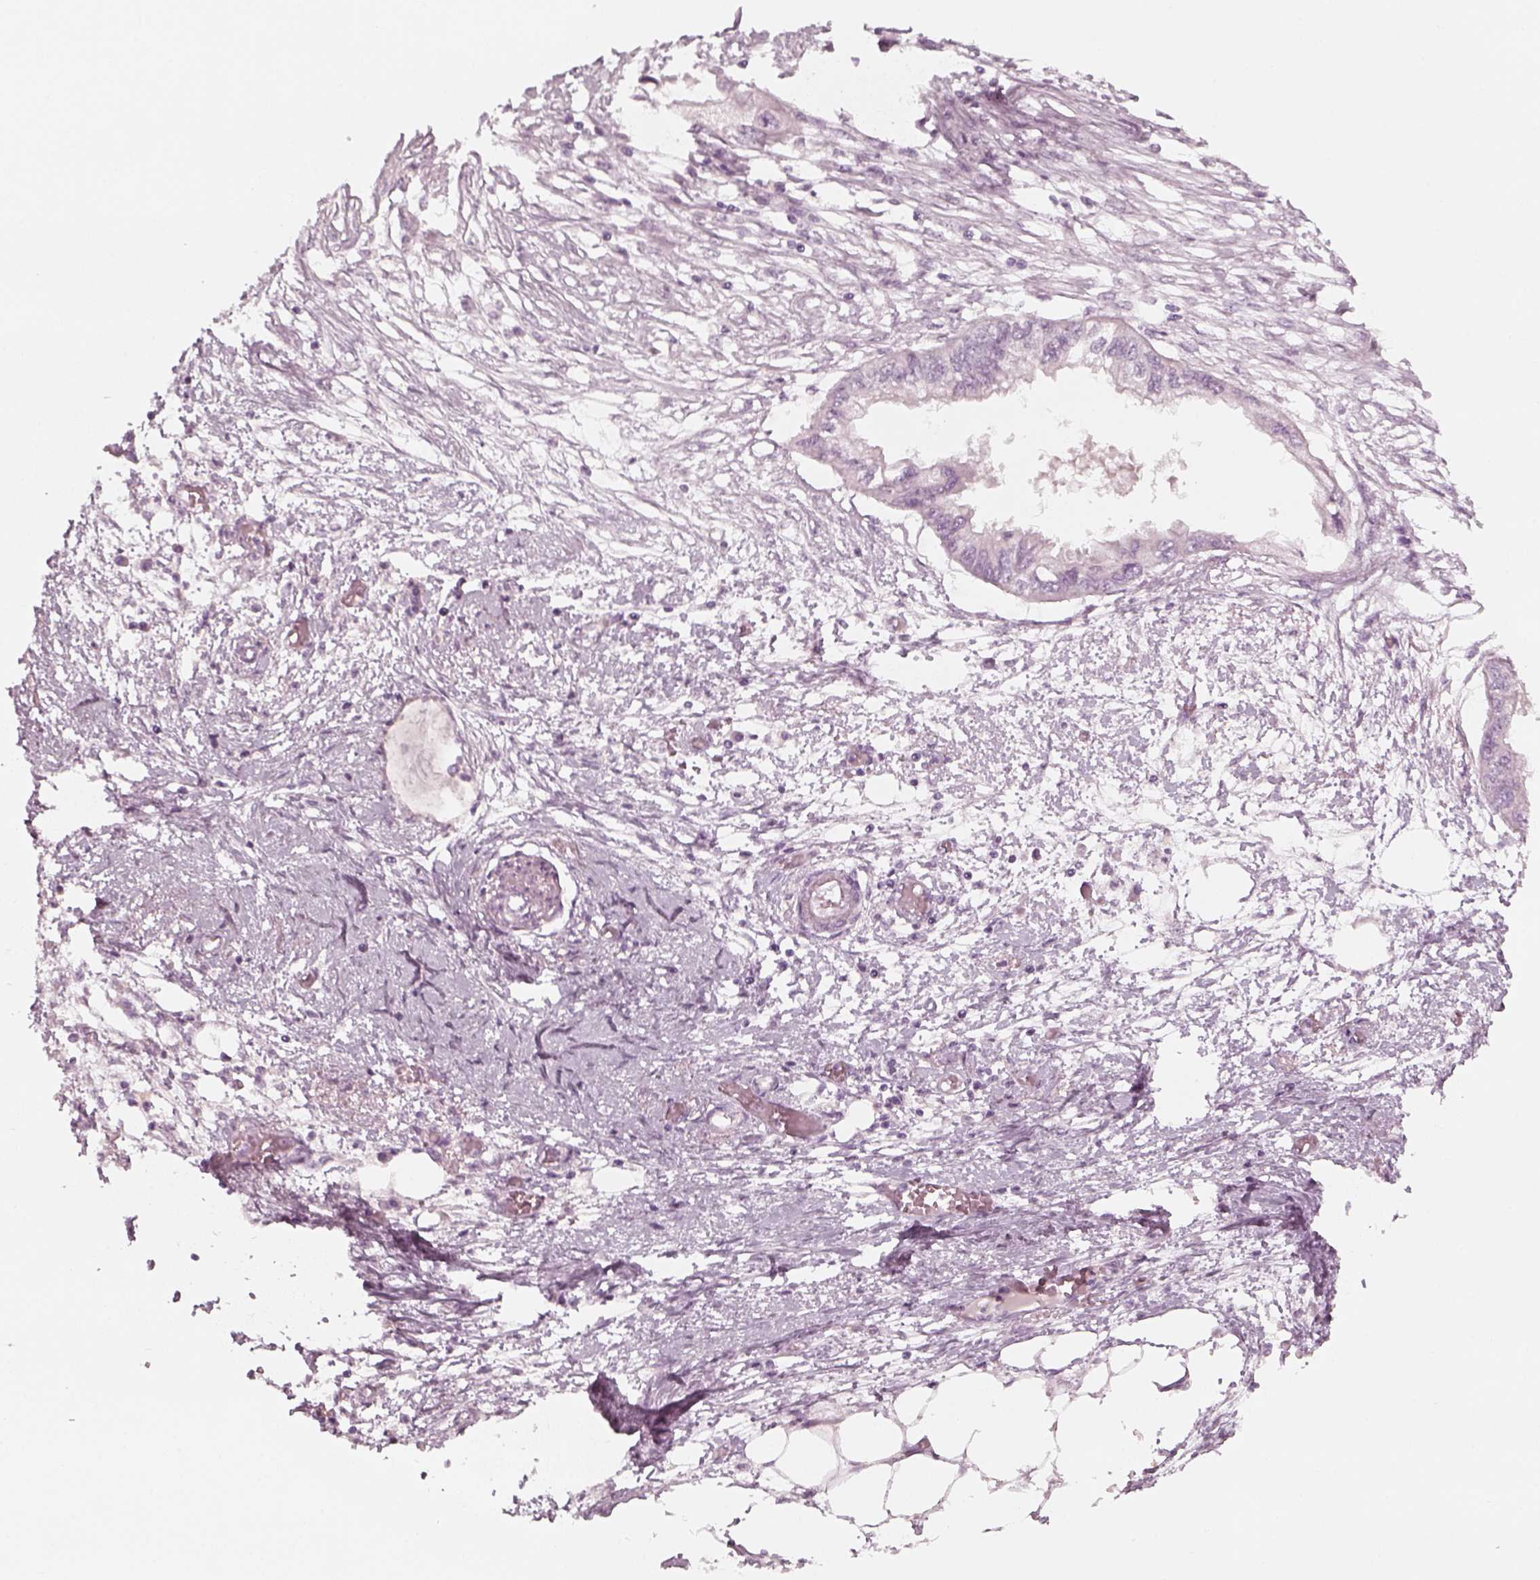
{"staining": {"intensity": "negative", "quantity": "none", "location": "none"}, "tissue": "endometrial cancer", "cell_type": "Tumor cells", "image_type": "cancer", "snomed": [{"axis": "morphology", "description": "Adenocarcinoma, NOS"}, {"axis": "morphology", "description": "Adenocarcinoma, metastatic, NOS"}, {"axis": "topography", "description": "Adipose tissue"}, {"axis": "topography", "description": "Endometrium"}], "caption": "High magnification brightfield microscopy of endometrial cancer stained with DAB (3,3'-diaminobenzidine) (brown) and counterstained with hematoxylin (blue): tumor cells show no significant expression.", "gene": "PNMT", "patient": {"sex": "female", "age": 67}}